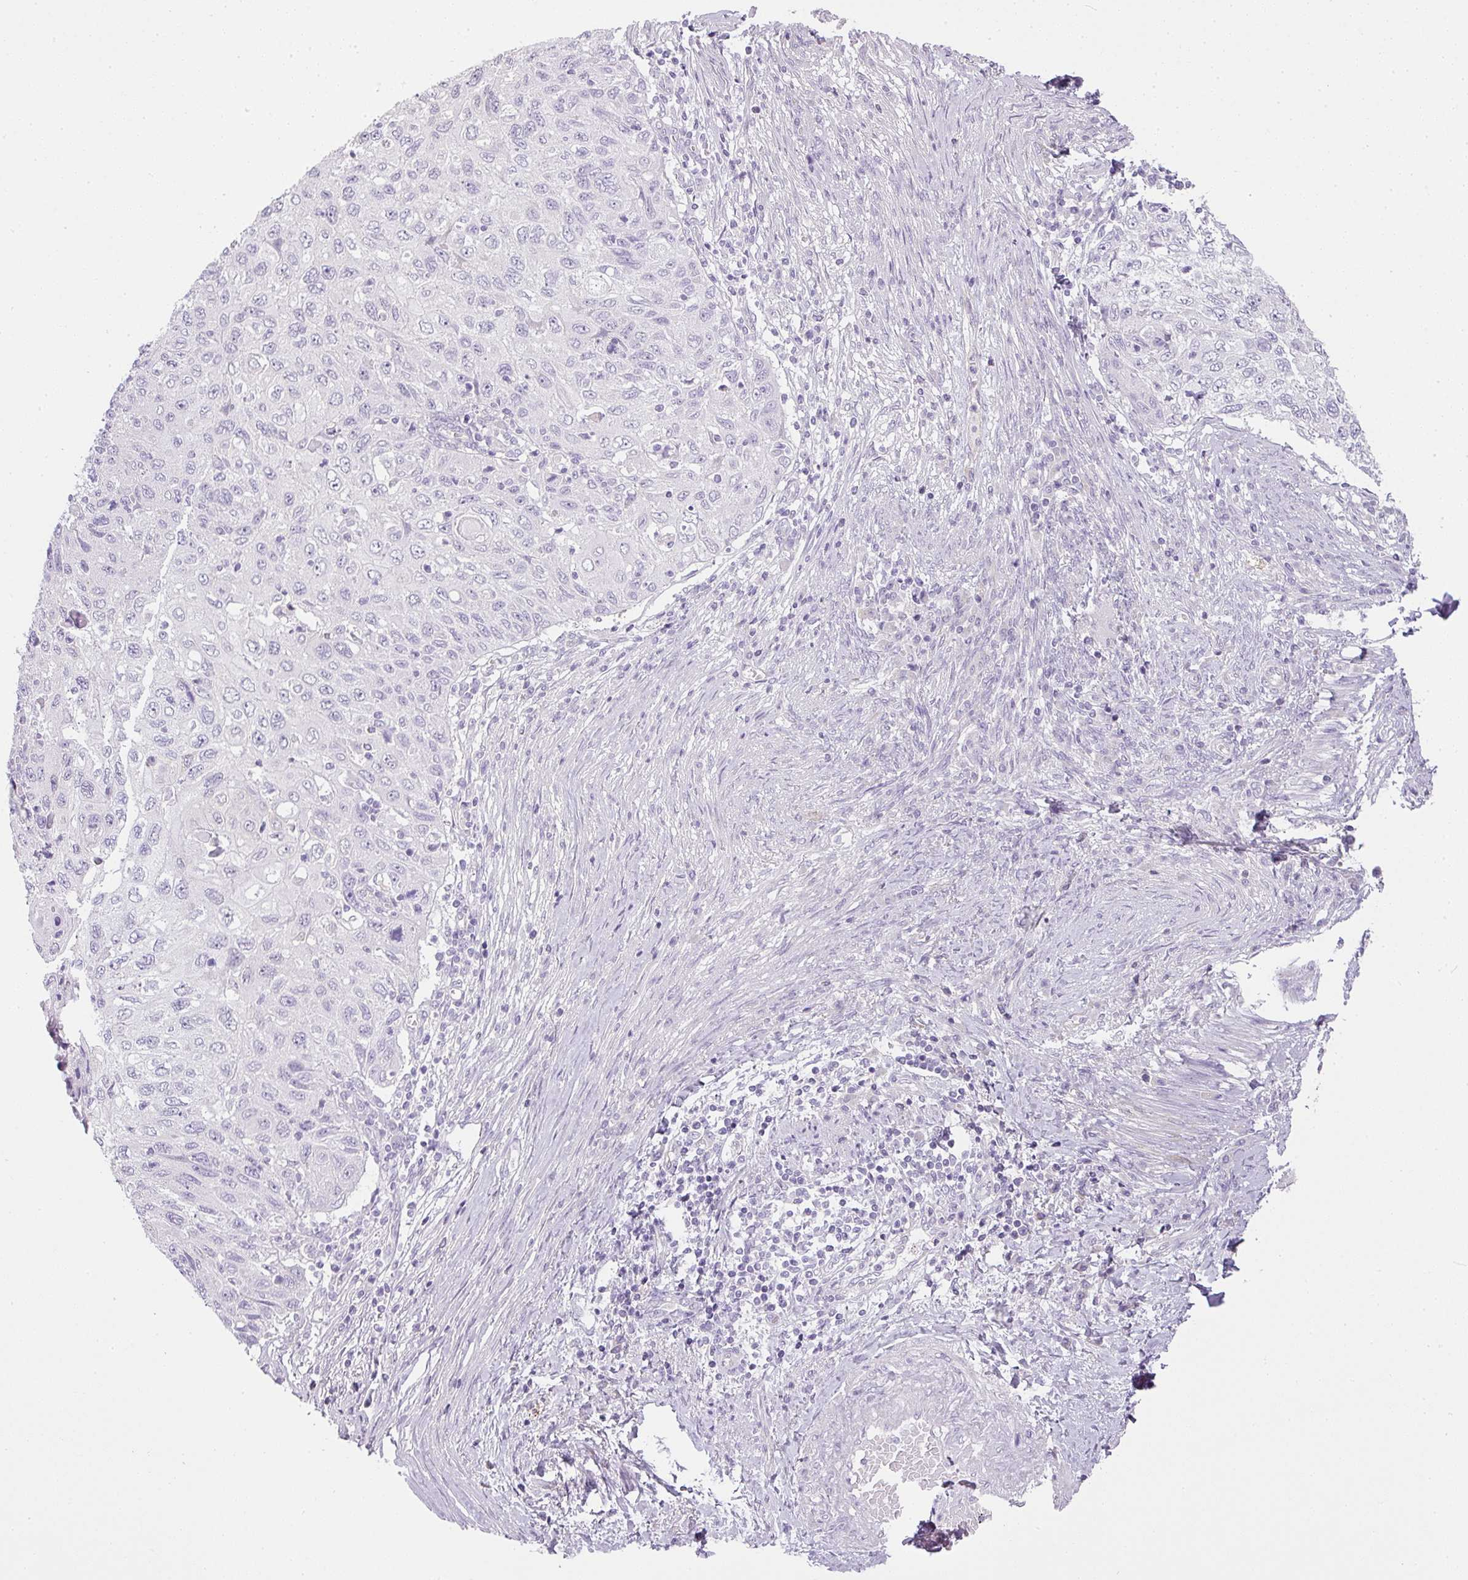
{"staining": {"intensity": "negative", "quantity": "none", "location": "none"}, "tissue": "cervical cancer", "cell_type": "Tumor cells", "image_type": "cancer", "snomed": [{"axis": "morphology", "description": "Squamous cell carcinoma, NOS"}, {"axis": "topography", "description": "Cervix"}], "caption": "The photomicrograph shows no significant expression in tumor cells of cervical cancer.", "gene": "RAX2", "patient": {"sex": "female", "age": 70}}